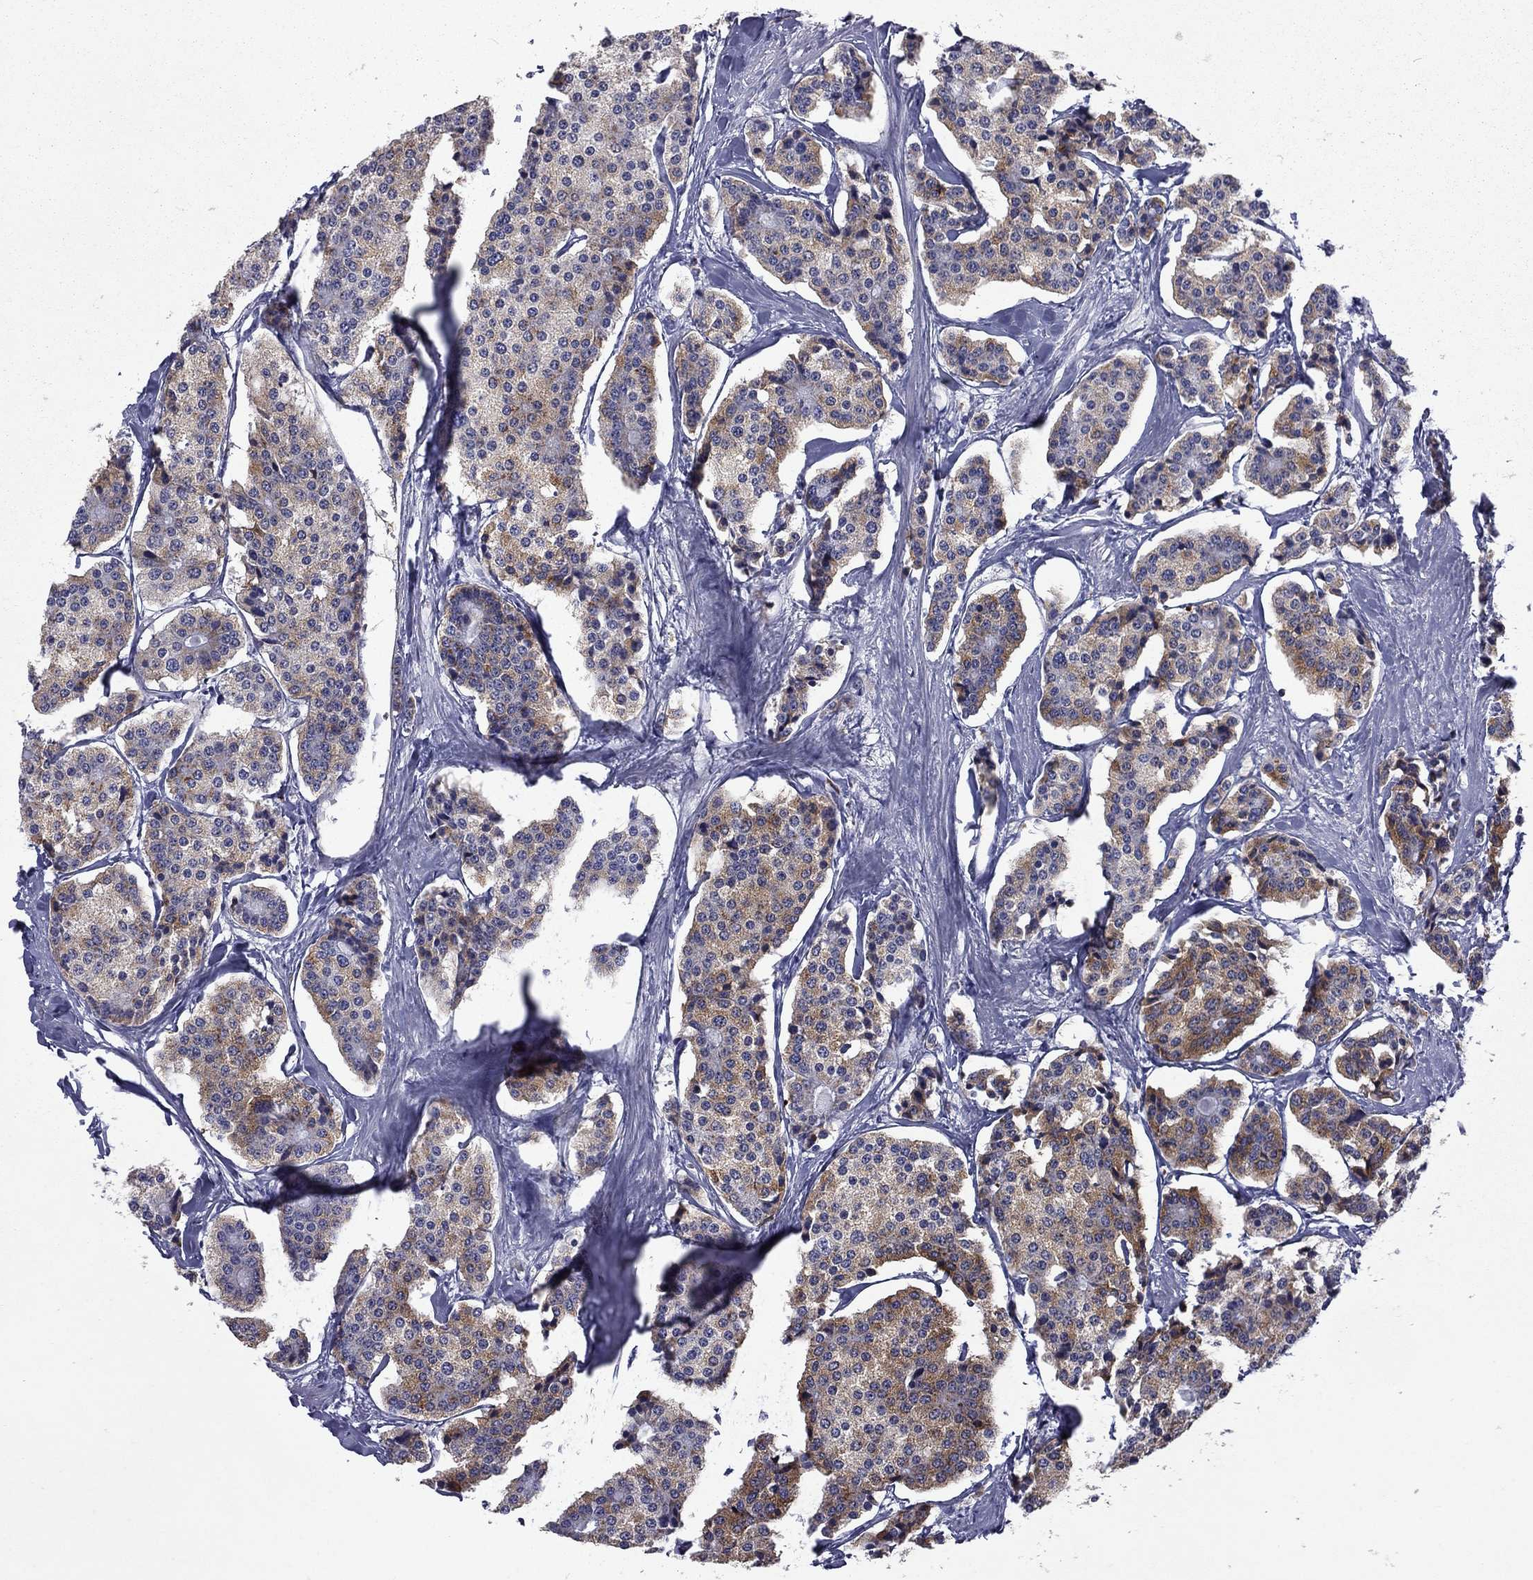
{"staining": {"intensity": "moderate", "quantity": "<25%", "location": "cytoplasmic/membranous"}, "tissue": "carcinoid", "cell_type": "Tumor cells", "image_type": "cancer", "snomed": [{"axis": "morphology", "description": "Carcinoid, malignant, NOS"}, {"axis": "topography", "description": "Small intestine"}], "caption": "Human carcinoid (malignant) stained with a protein marker displays moderate staining in tumor cells.", "gene": "MADCAM1", "patient": {"sex": "female", "age": 65}}